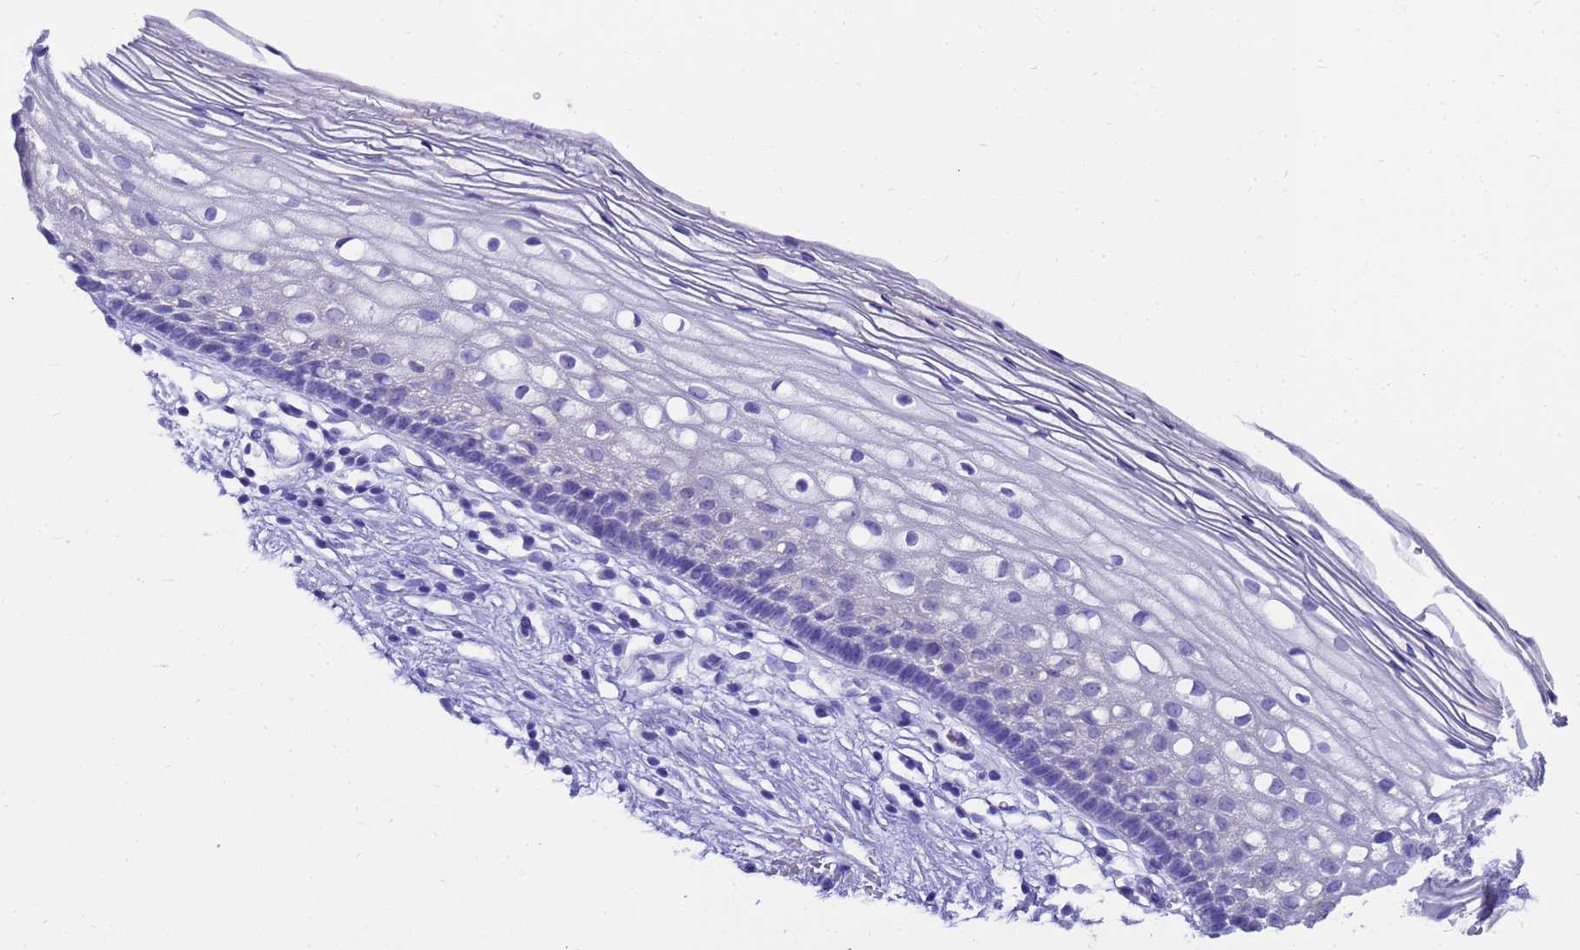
{"staining": {"intensity": "negative", "quantity": "none", "location": "none"}, "tissue": "cervix", "cell_type": "Glandular cells", "image_type": "normal", "snomed": [{"axis": "morphology", "description": "Normal tissue, NOS"}, {"axis": "topography", "description": "Cervix"}], "caption": "High magnification brightfield microscopy of benign cervix stained with DAB (3,3'-diaminobenzidine) (brown) and counterstained with hematoxylin (blue): glandular cells show no significant staining. (DAB immunohistochemistry, high magnification).", "gene": "MS4A13", "patient": {"sex": "female", "age": 27}}